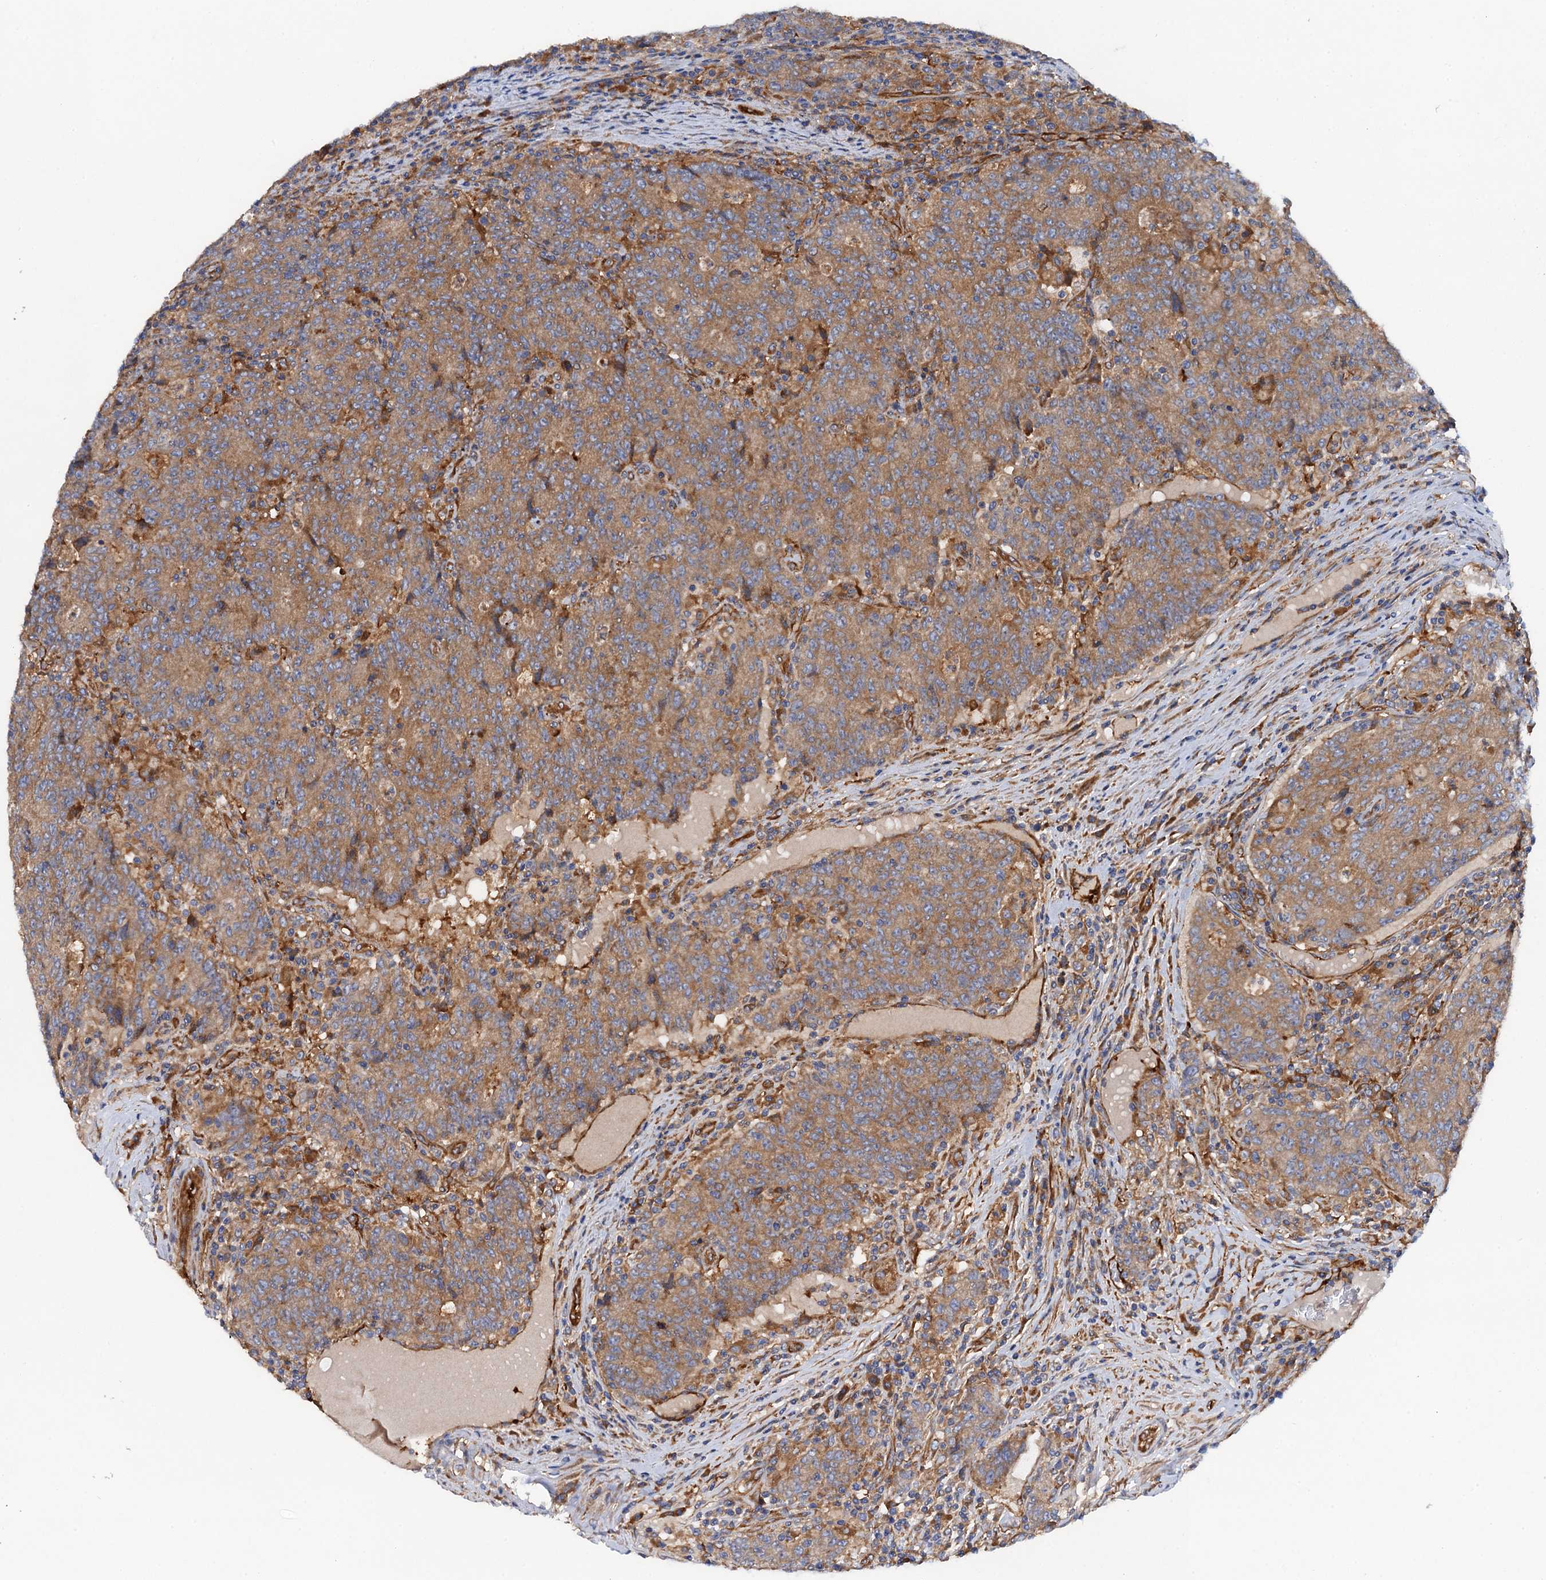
{"staining": {"intensity": "moderate", "quantity": ">75%", "location": "cytoplasmic/membranous"}, "tissue": "colorectal cancer", "cell_type": "Tumor cells", "image_type": "cancer", "snomed": [{"axis": "morphology", "description": "Adenocarcinoma, NOS"}, {"axis": "topography", "description": "Colon"}], "caption": "Colorectal cancer stained with IHC shows moderate cytoplasmic/membranous expression in about >75% of tumor cells.", "gene": "MRPL48", "patient": {"sex": "female", "age": 75}}